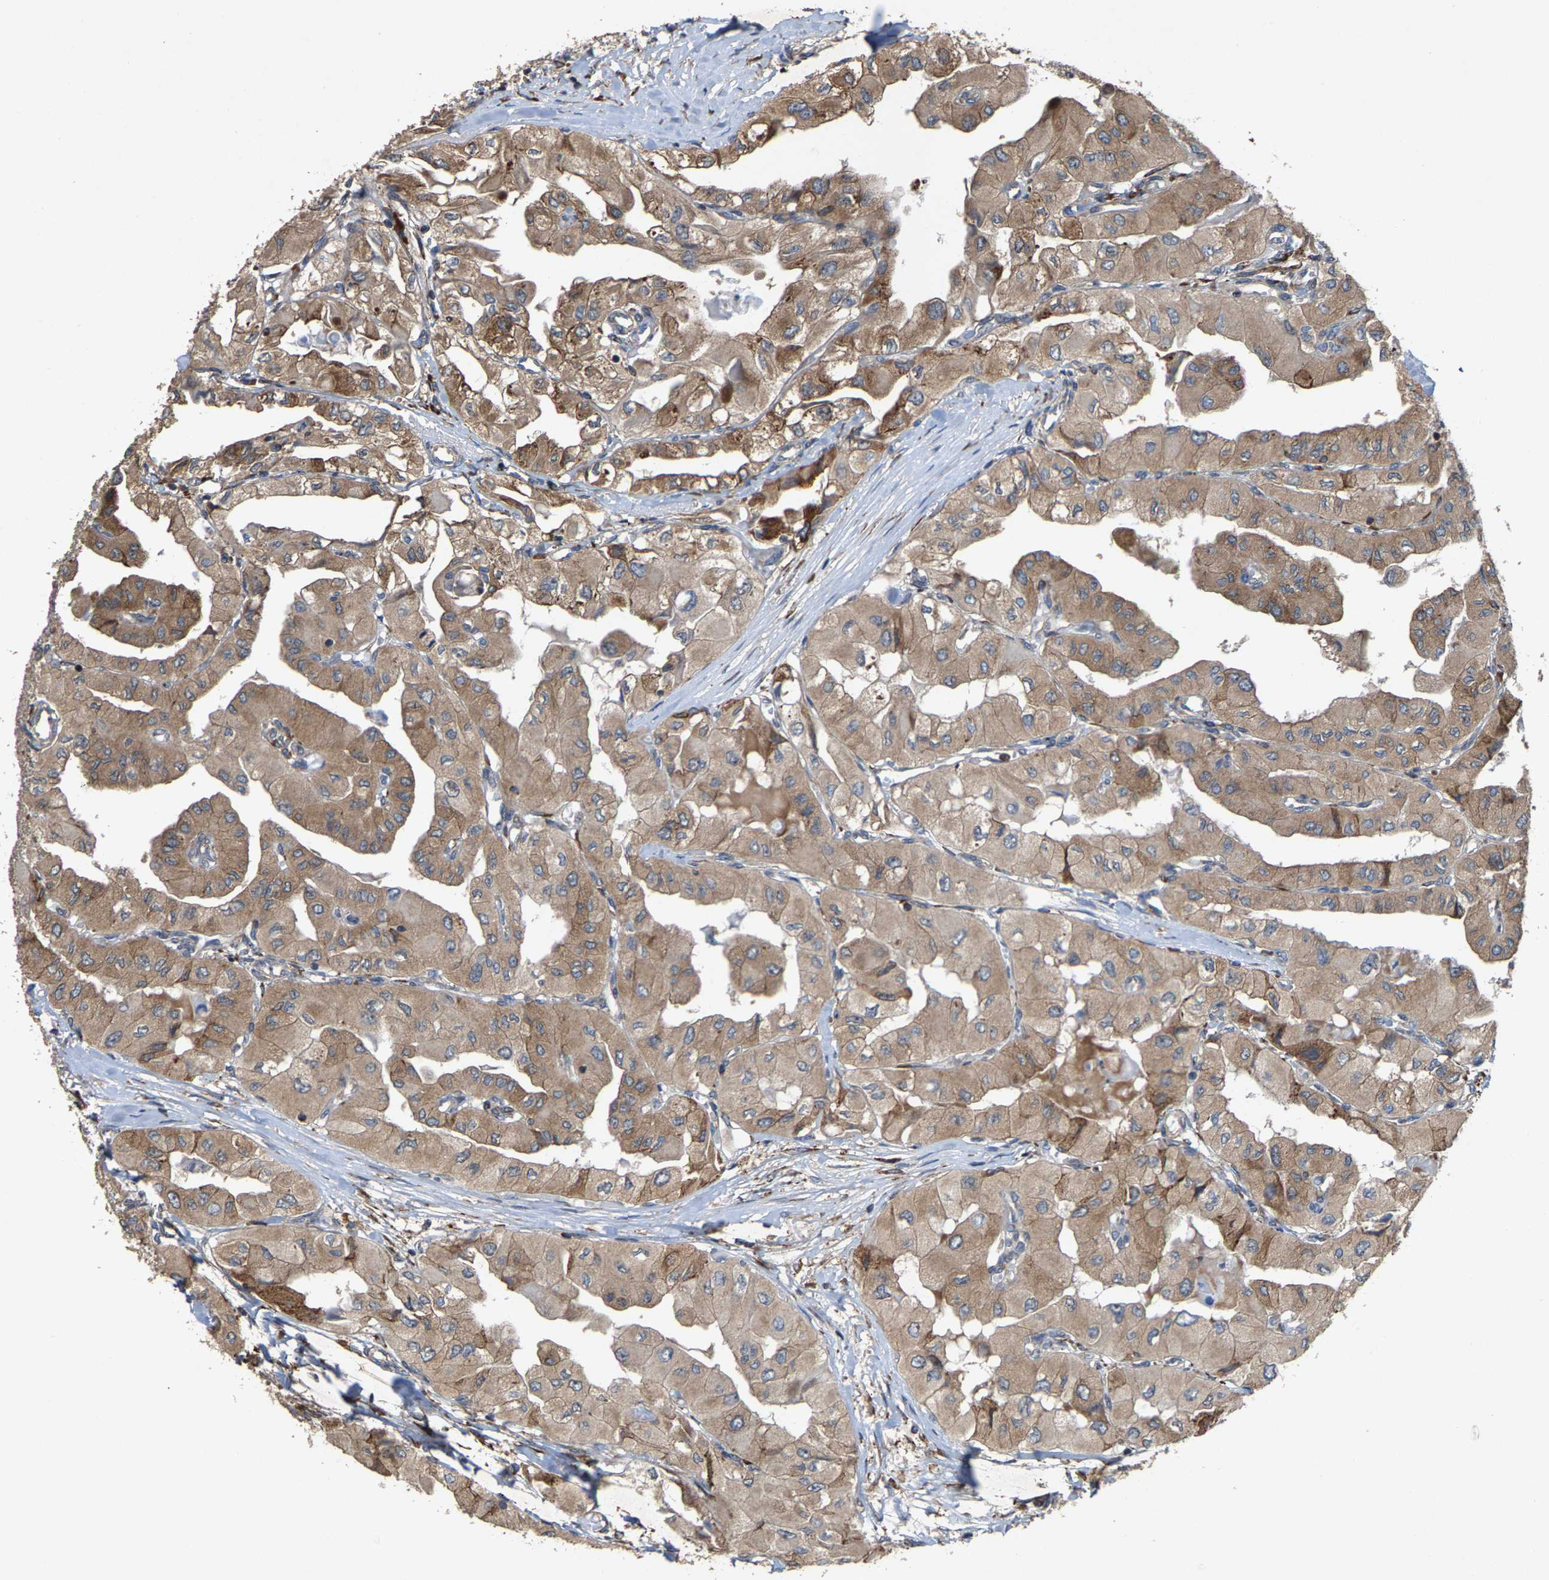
{"staining": {"intensity": "moderate", "quantity": ">75%", "location": "cytoplasmic/membranous"}, "tissue": "thyroid cancer", "cell_type": "Tumor cells", "image_type": "cancer", "snomed": [{"axis": "morphology", "description": "Papillary adenocarcinoma, NOS"}, {"axis": "topography", "description": "Thyroid gland"}], "caption": "About >75% of tumor cells in thyroid cancer (papillary adenocarcinoma) show moderate cytoplasmic/membranous protein positivity as visualized by brown immunohistochemical staining.", "gene": "FGD3", "patient": {"sex": "female", "age": 59}}